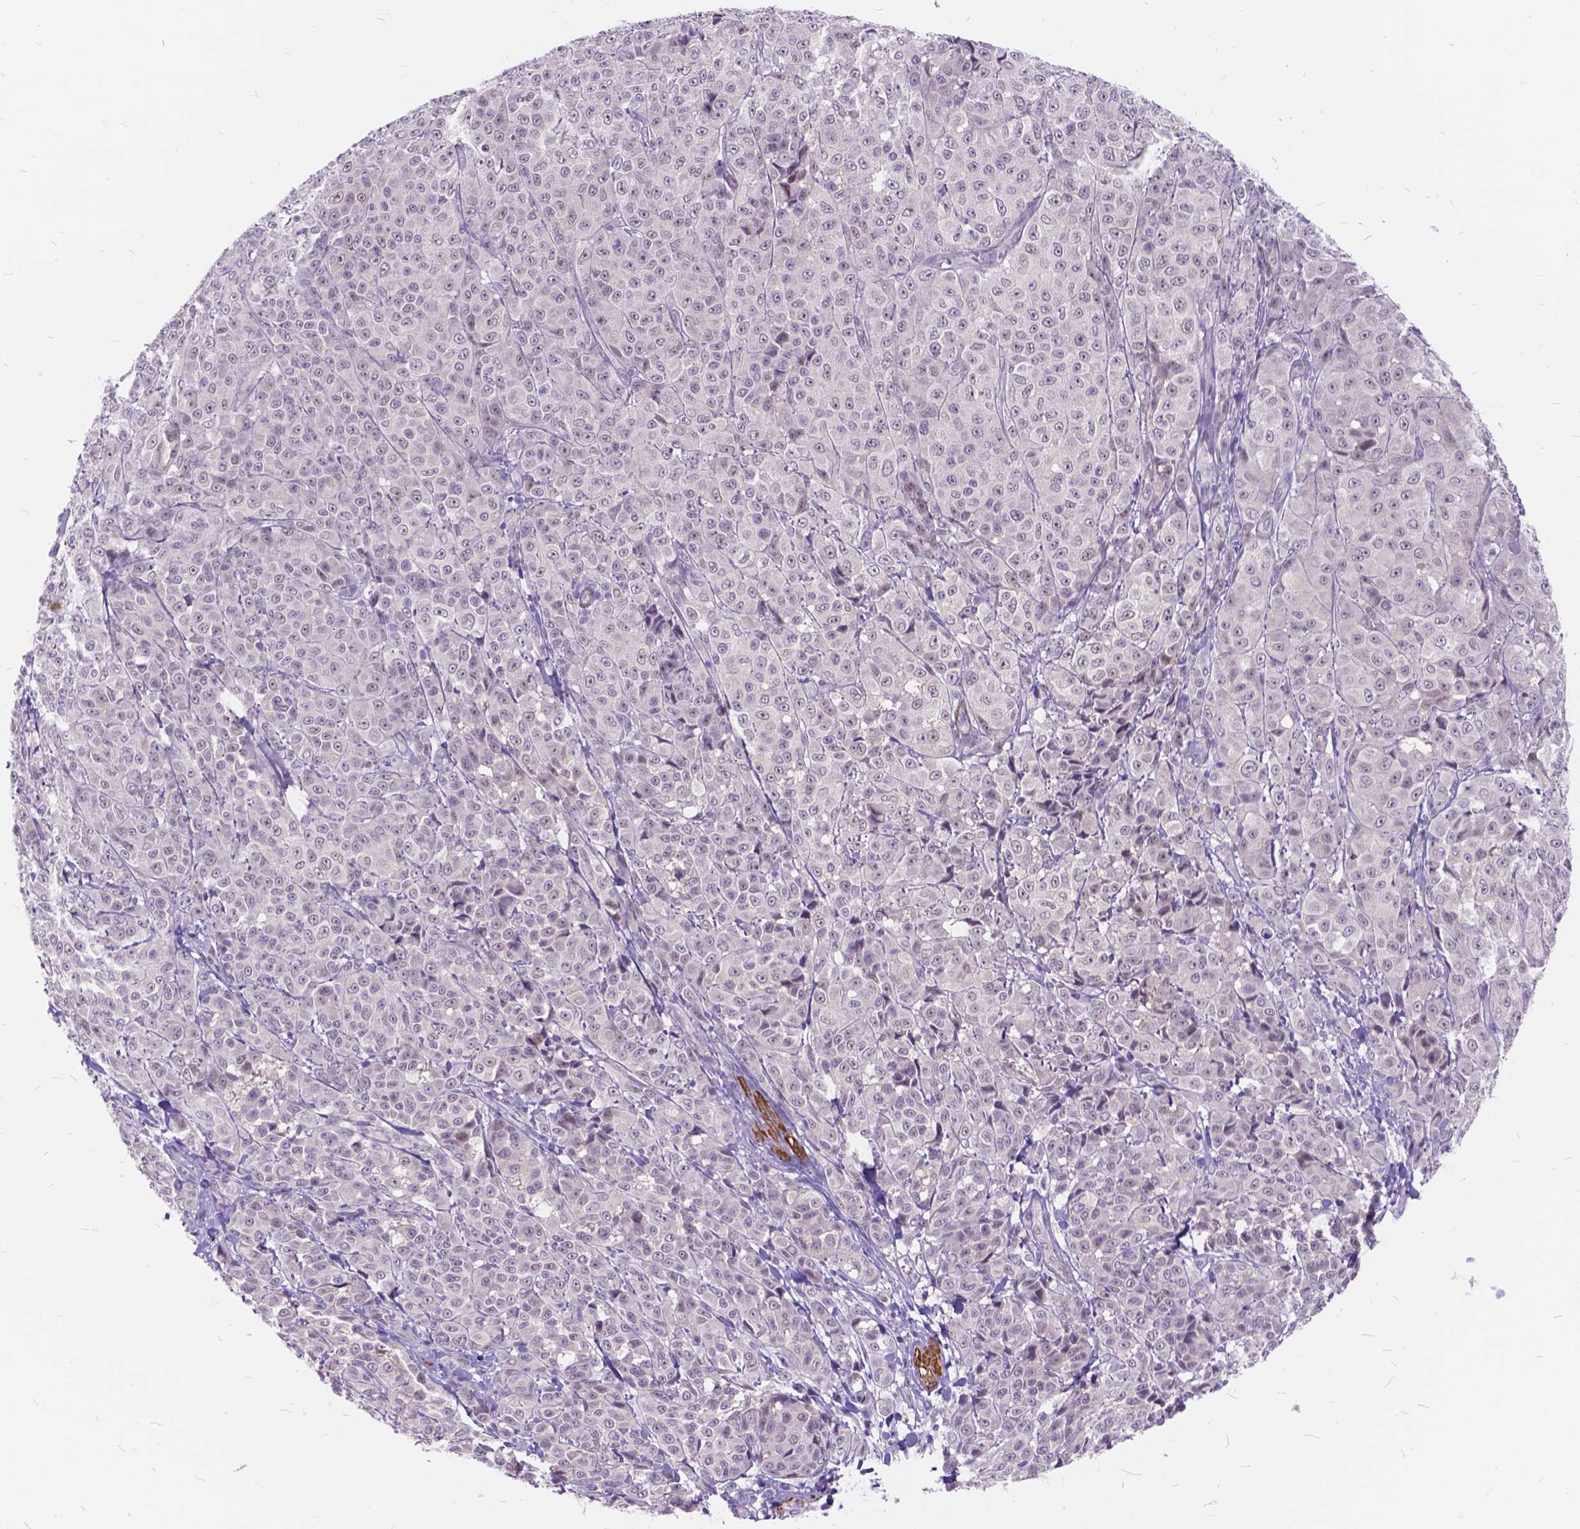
{"staining": {"intensity": "negative", "quantity": "none", "location": "none"}, "tissue": "melanoma", "cell_type": "Tumor cells", "image_type": "cancer", "snomed": [{"axis": "morphology", "description": "Malignant melanoma, NOS"}, {"axis": "topography", "description": "Skin"}], "caption": "Melanoma stained for a protein using immunohistochemistry (IHC) reveals no staining tumor cells.", "gene": "MAN2C1", "patient": {"sex": "male", "age": 89}}